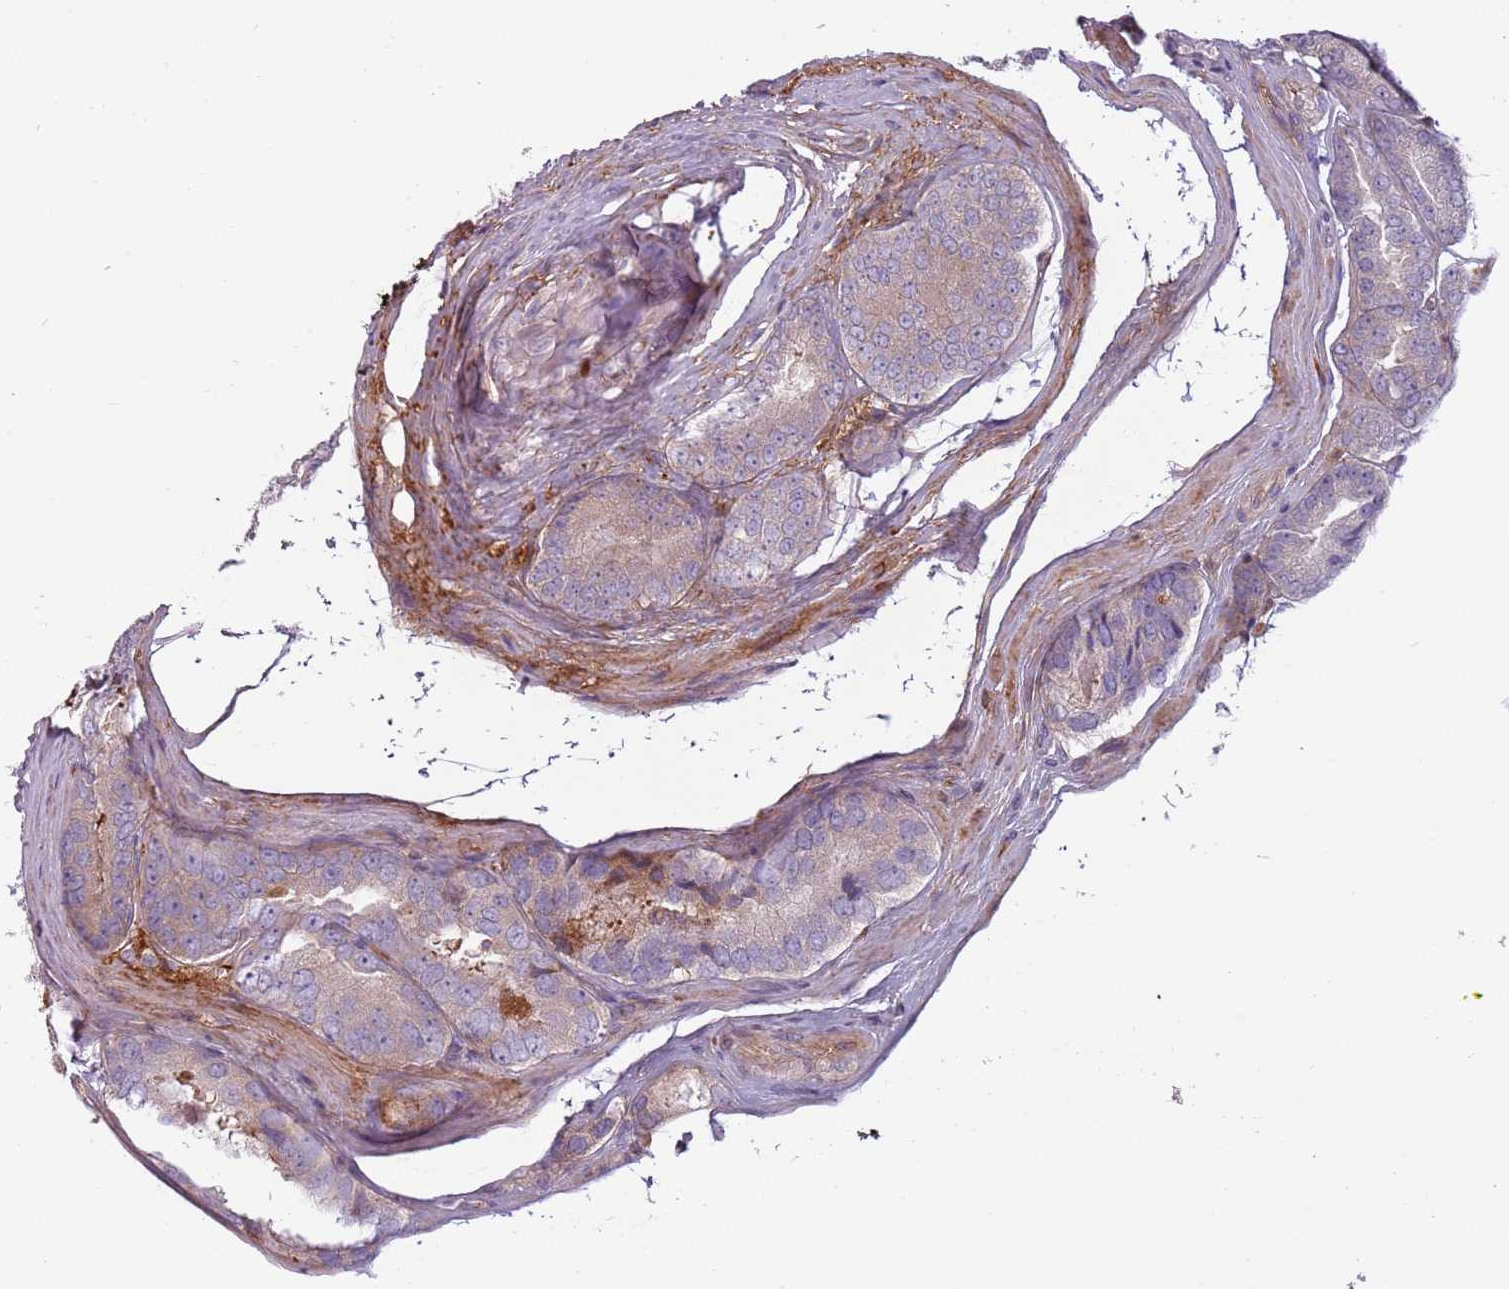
{"staining": {"intensity": "weak", "quantity": "<25%", "location": "cytoplasmic/membranous"}, "tissue": "prostate cancer", "cell_type": "Tumor cells", "image_type": "cancer", "snomed": [{"axis": "morphology", "description": "Adenocarcinoma, High grade"}, {"axis": "topography", "description": "Prostate"}], "caption": "This is an immunohistochemistry histopathology image of prostate adenocarcinoma (high-grade). There is no positivity in tumor cells.", "gene": "NADK", "patient": {"sex": "male", "age": 72}}